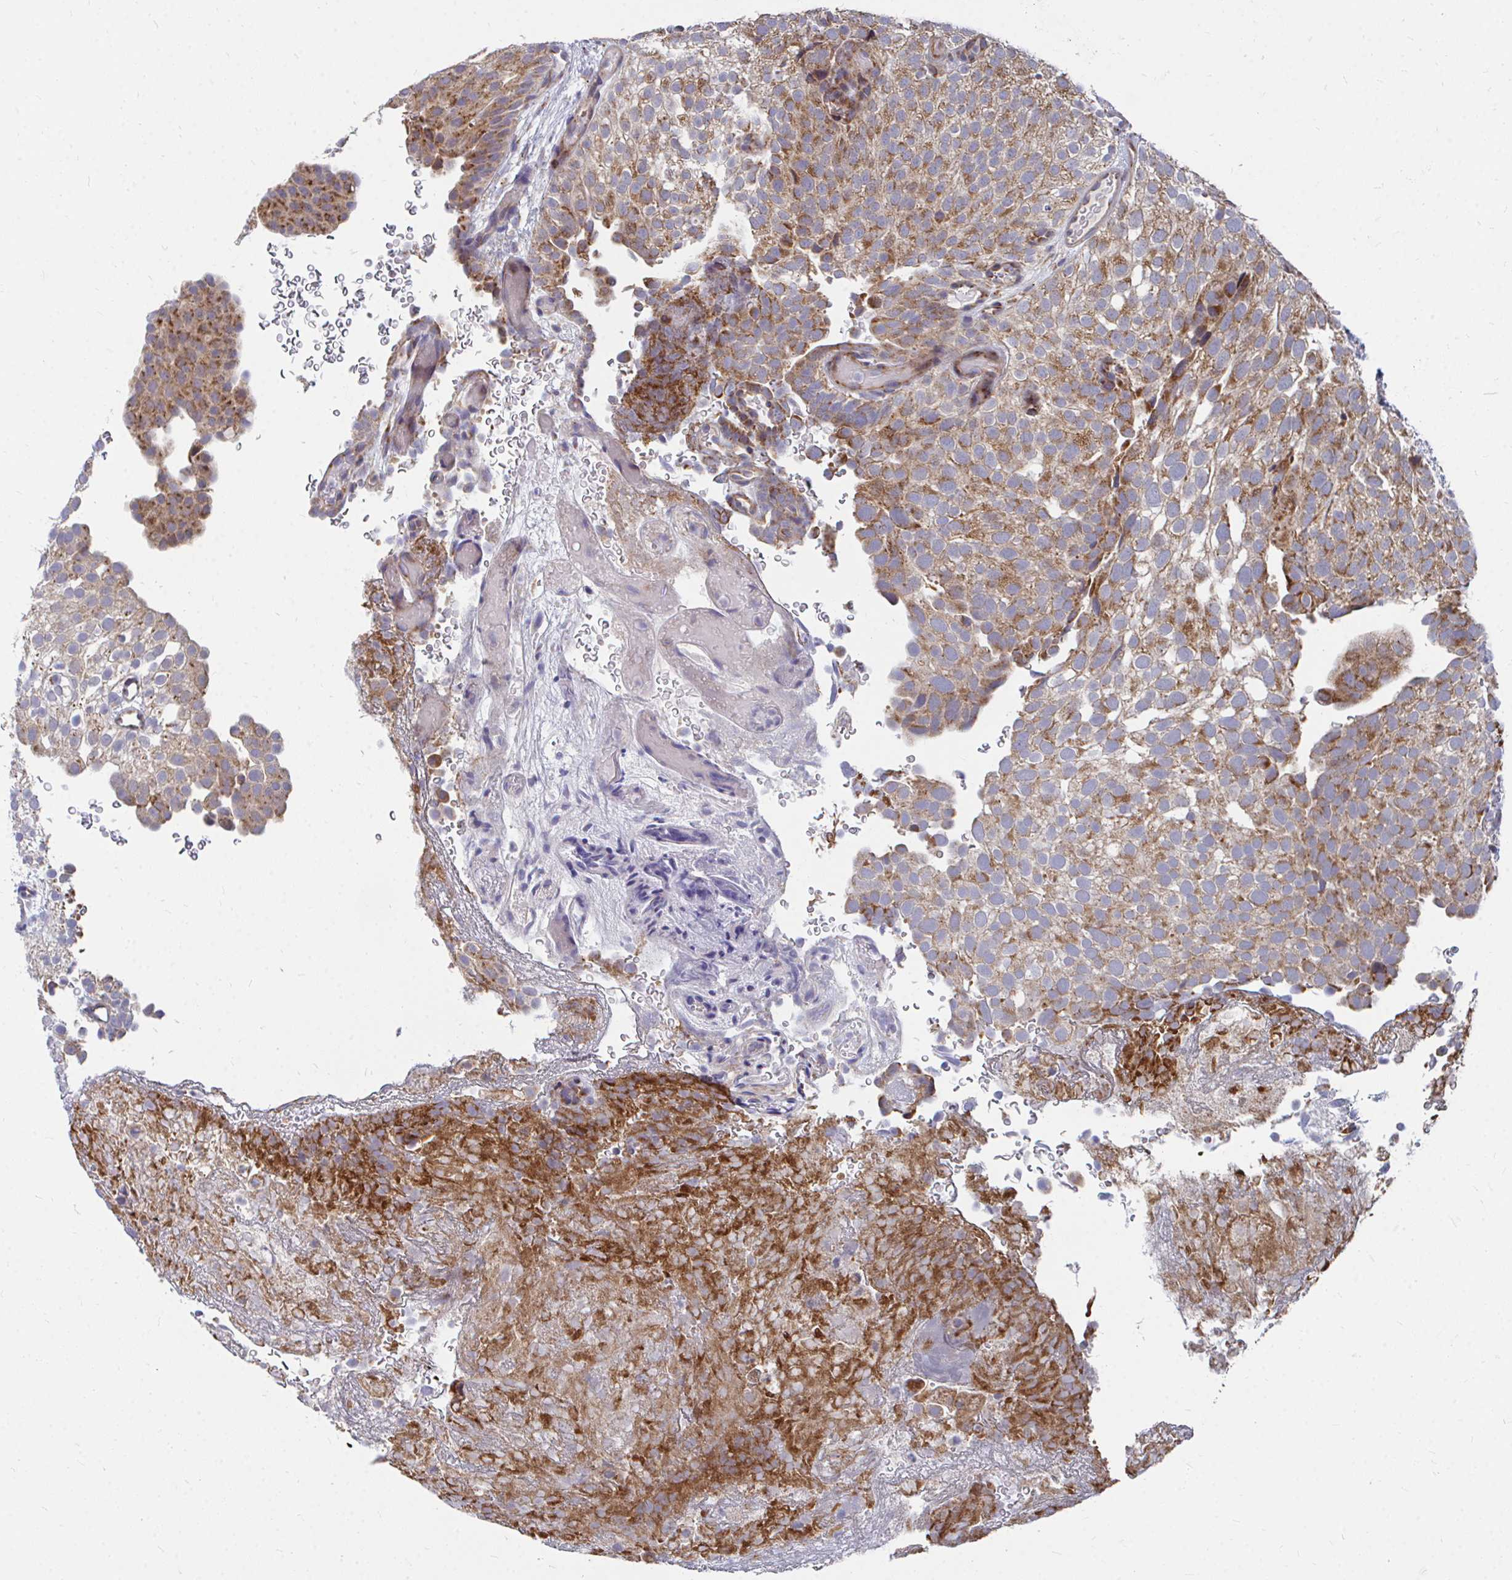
{"staining": {"intensity": "moderate", "quantity": ">75%", "location": "cytoplasmic/membranous"}, "tissue": "urothelial cancer", "cell_type": "Tumor cells", "image_type": "cancer", "snomed": [{"axis": "morphology", "description": "Urothelial carcinoma, Low grade"}, {"axis": "topography", "description": "Urinary bladder"}], "caption": "Urothelial cancer stained for a protein (brown) reveals moderate cytoplasmic/membranous positive positivity in about >75% of tumor cells.", "gene": "PEX3", "patient": {"sex": "male", "age": 78}}